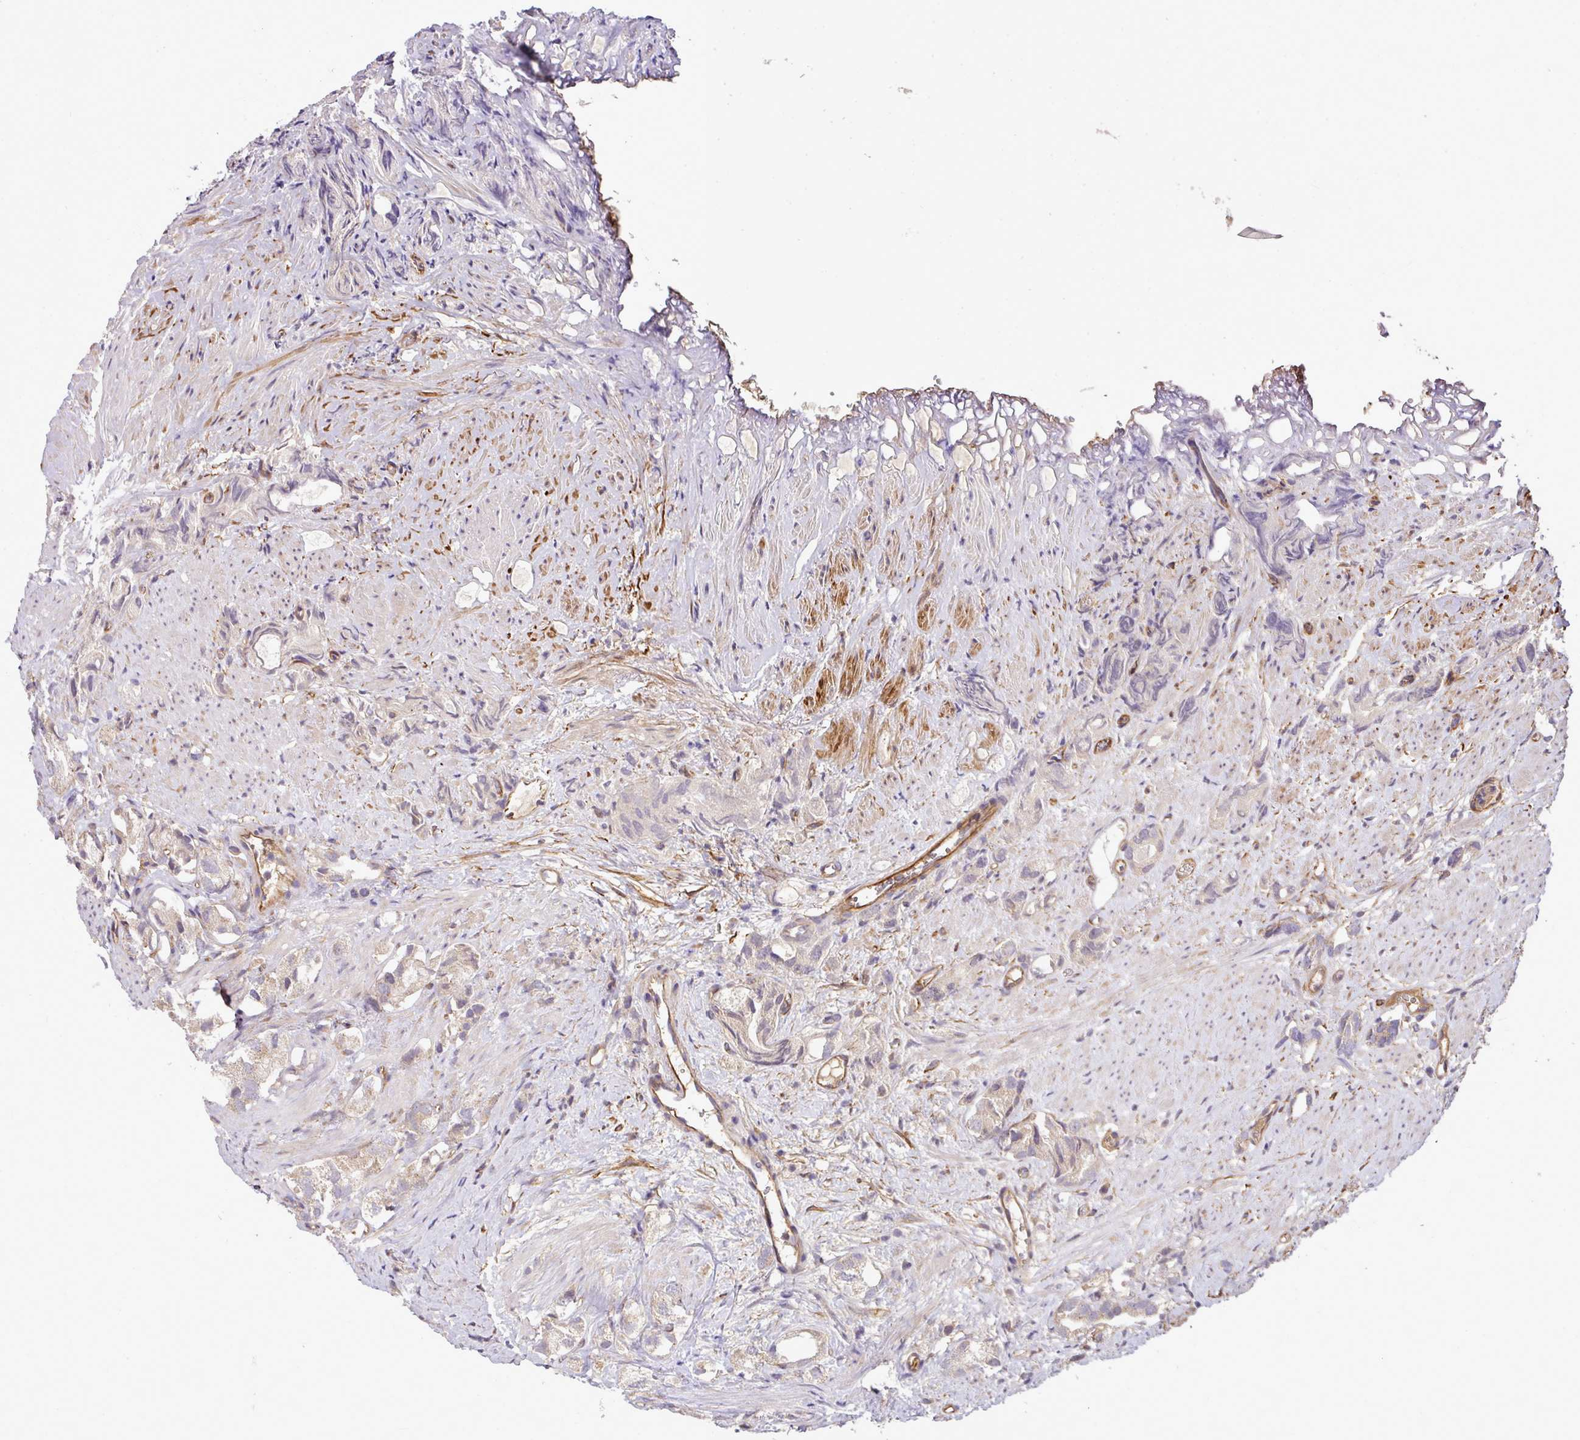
{"staining": {"intensity": "weak", "quantity": "25%-75%", "location": "cytoplasmic/membranous"}, "tissue": "prostate cancer", "cell_type": "Tumor cells", "image_type": "cancer", "snomed": [{"axis": "morphology", "description": "Adenocarcinoma, High grade"}, {"axis": "topography", "description": "Prostate"}], "caption": "The photomicrograph reveals a brown stain indicating the presence of a protein in the cytoplasmic/membranous of tumor cells in adenocarcinoma (high-grade) (prostate).", "gene": "XIAP", "patient": {"sex": "male", "age": 82}}